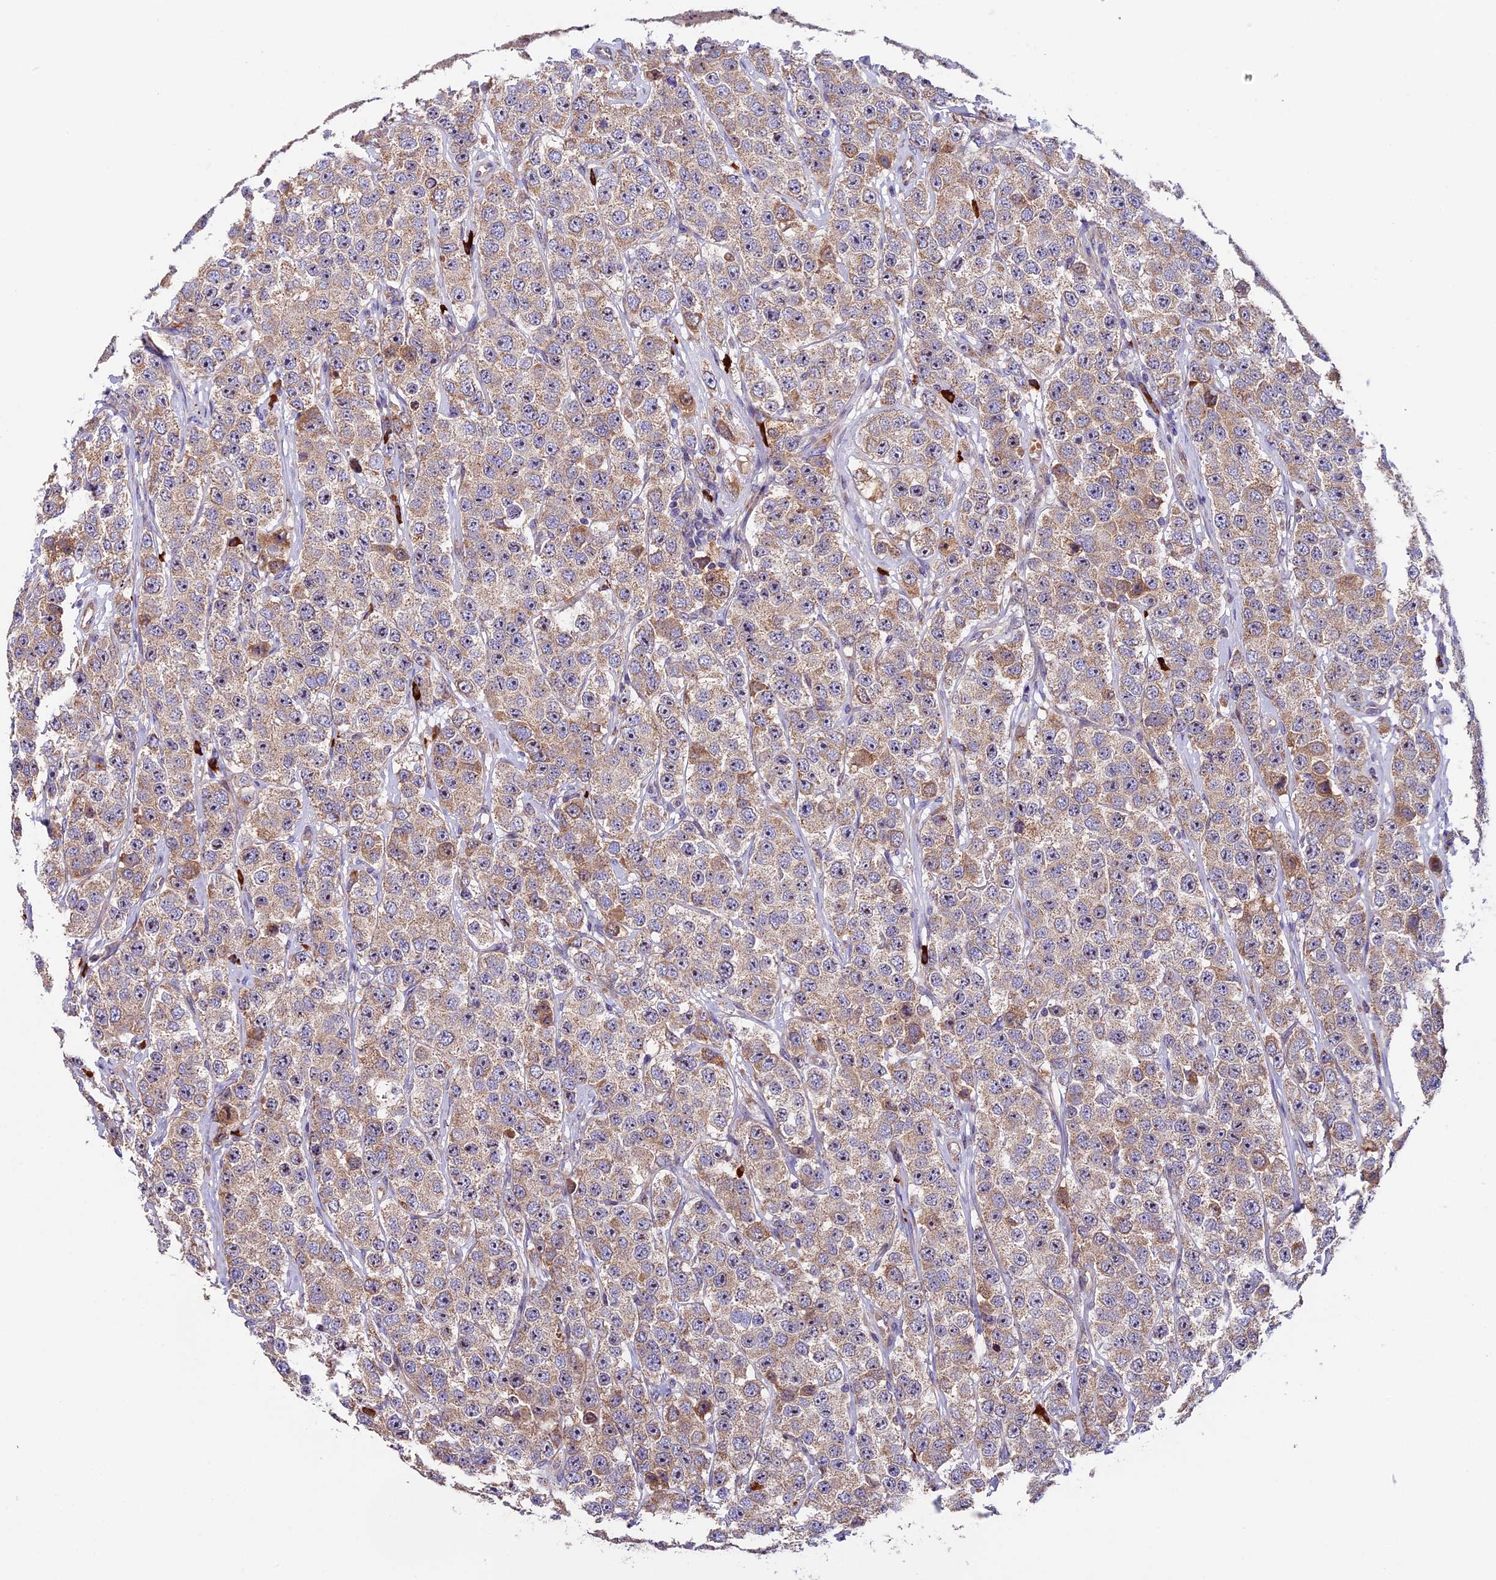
{"staining": {"intensity": "weak", "quantity": ">75%", "location": "cytoplasmic/membranous,nuclear"}, "tissue": "testis cancer", "cell_type": "Tumor cells", "image_type": "cancer", "snomed": [{"axis": "morphology", "description": "Seminoma, NOS"}, {"axis": "topography", "description": "Testis"}], "caption": "The immunohistochemical stain highlights weak cytoplasmic/membranous and nuclear staining in tumor cells of testis cancer (seminoma) tissue.", "gene": "FRY", "patient": {"sex": "male", "age": 28}}